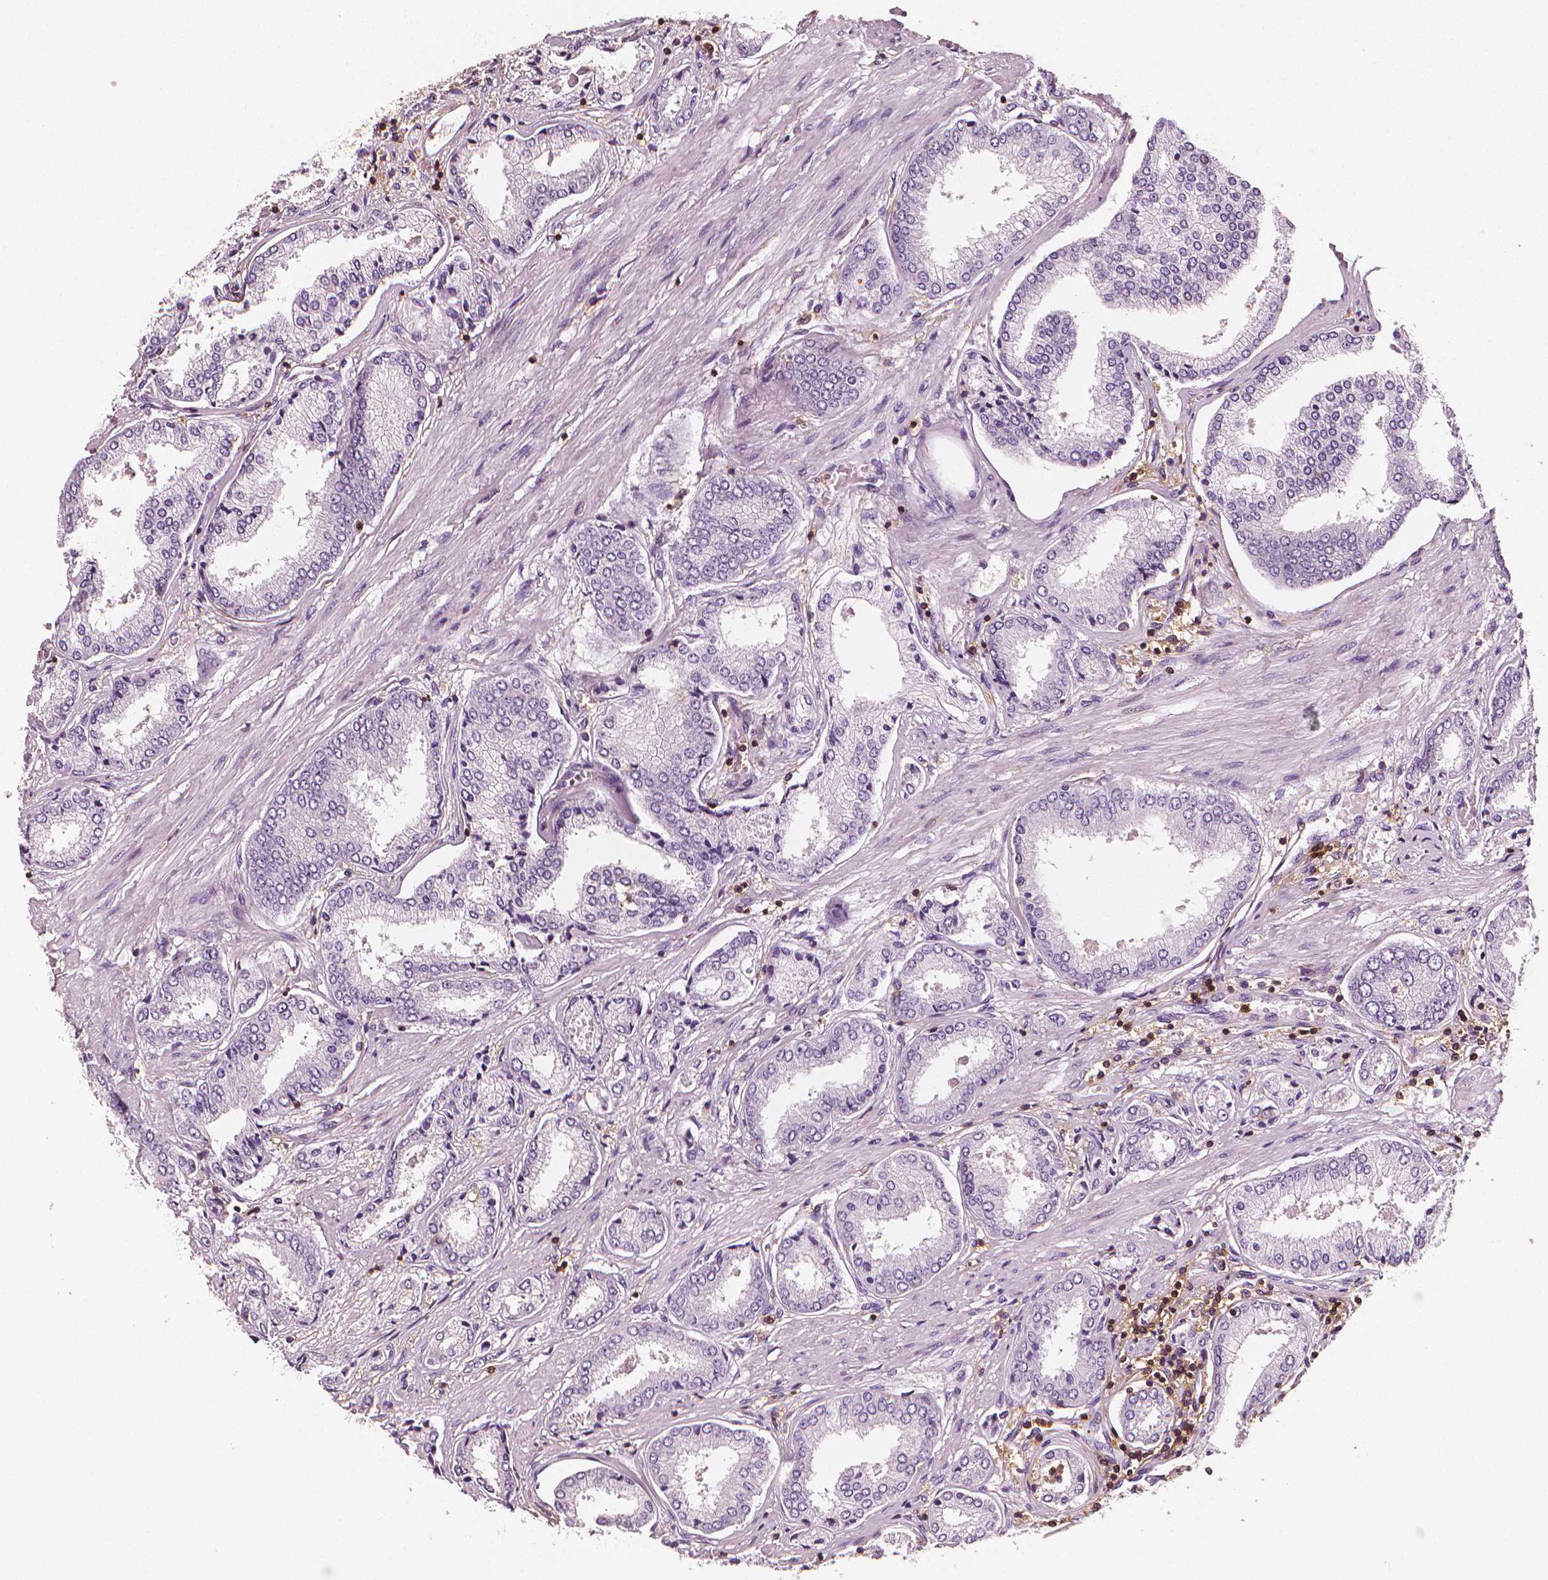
{"staining": {"intensity": "negative", "quantity": "none", "location": "none"}, "tissue": "prostate cancer", "cell_type": "Tumor cells", "image_type": "cancer", "snomed": [{"axis": "morphology", "description": "Adenocarcinoma, NOS"}, {"axis": "topography", "description": "Prostate"}], "caption": "Immunohistochemistry (IHC) histopathology image of neoplastic tissue: adenocarcinoma (prostate) stained with DAB (3,3'-diaminobenzidine) demonstrates no significant protein expression in tumor cells.", "gene": "PTPRC", "patient": {"sex": "male", "age": 63}}